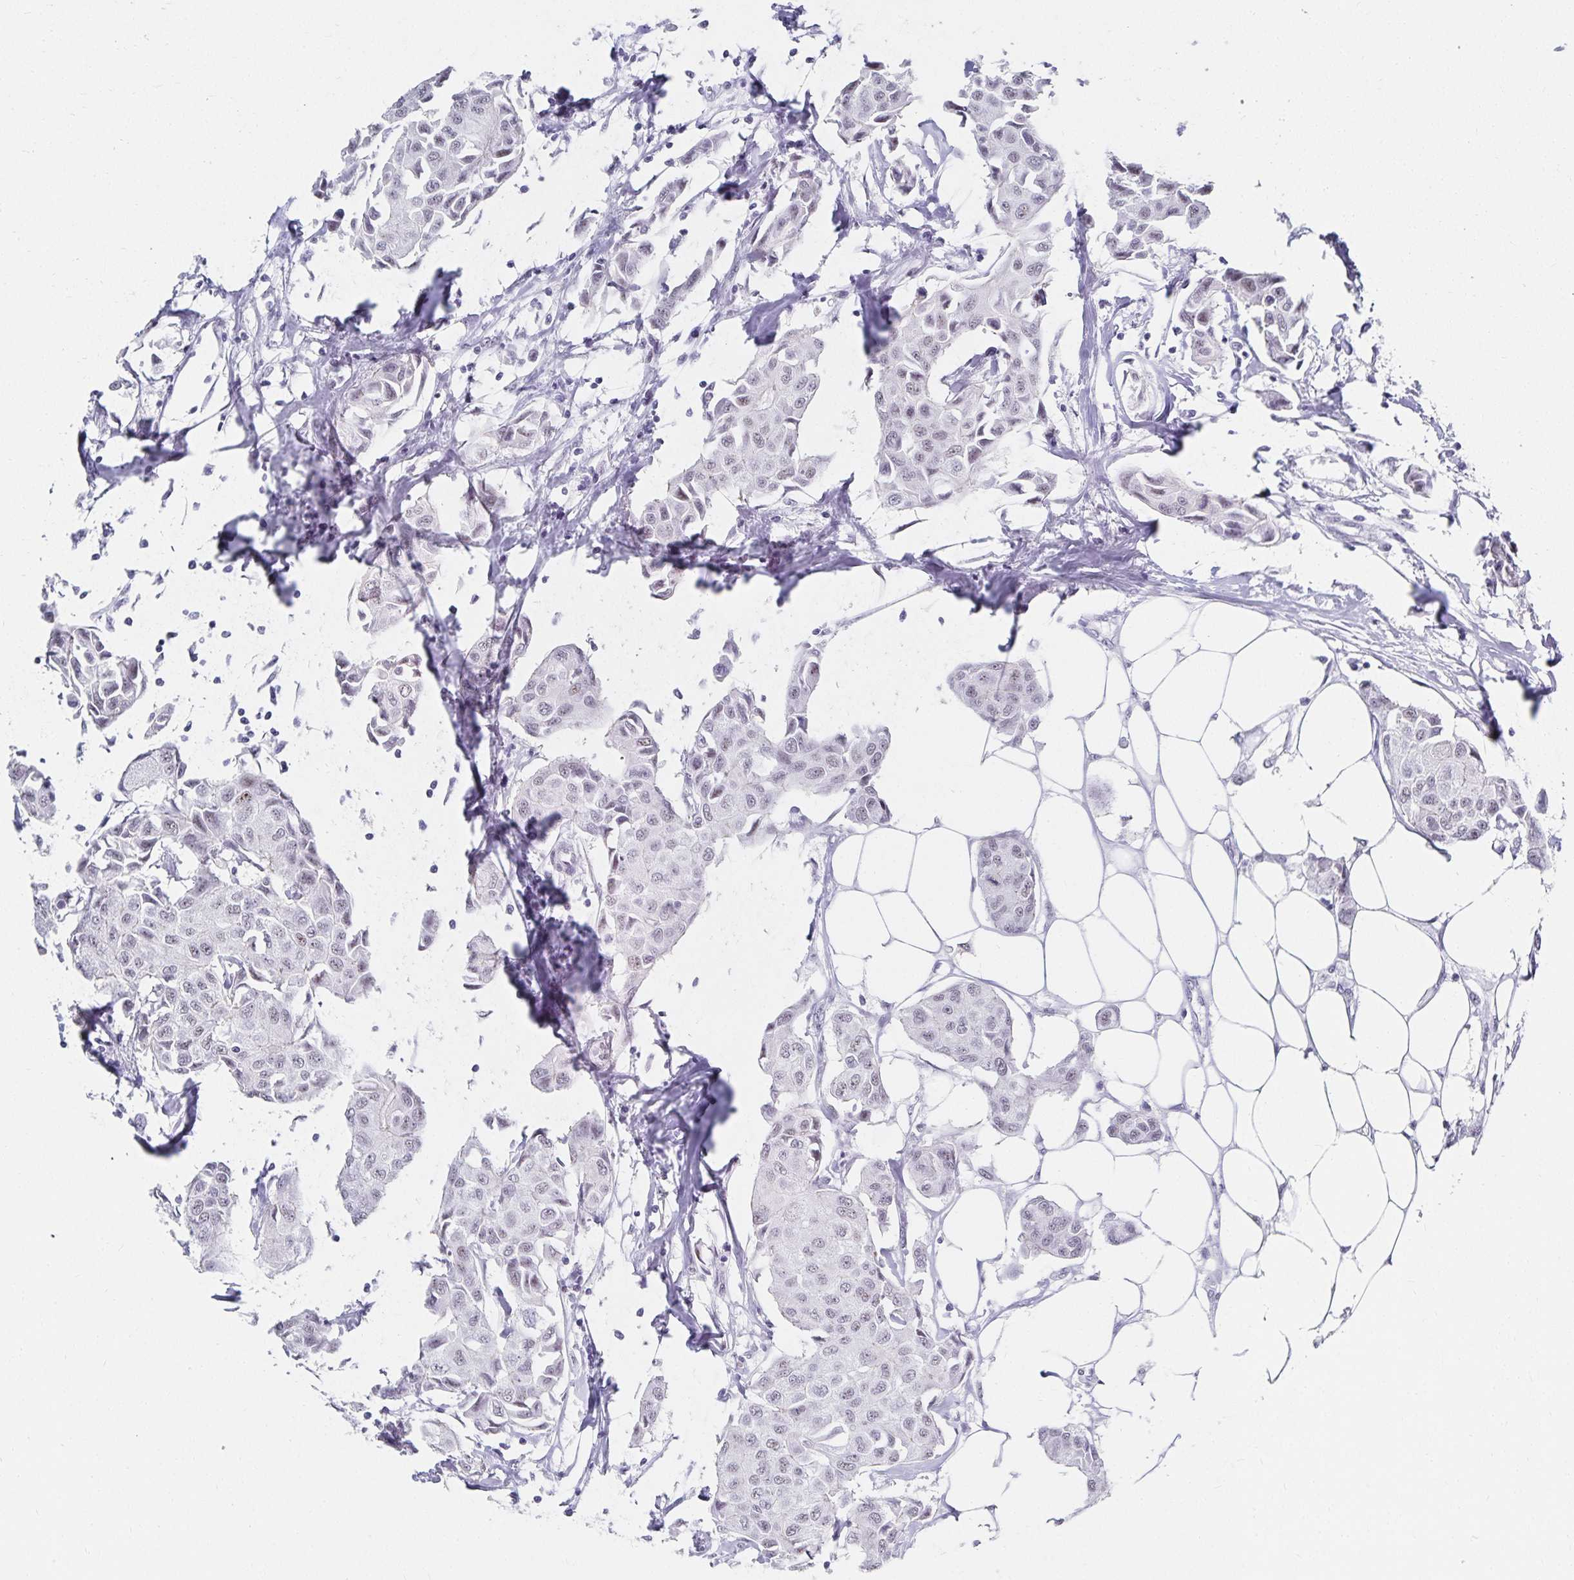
{"staining": {"intensity": "negative", "quantity": "none", "location": "none"}, "tissue": "breast cancer", "cell_type": "Tumor cells", "image_type": "cancer", "snomed": [{"axis": "morphology", "description": "Duct carcinoma"}, {"axis": "topography", "description": "Breast"}, {"axis": "topography", "description": "Lymph node"}], "caption": "Immunohistochemistry (IHC) micrograph of human breast cancer (intraductal carcinoma) stained for a protein (brown), which demonstrates no staining in tumor cells.", "gene": "C20orf85", "patient": {"sex": "female", "age": 80}}